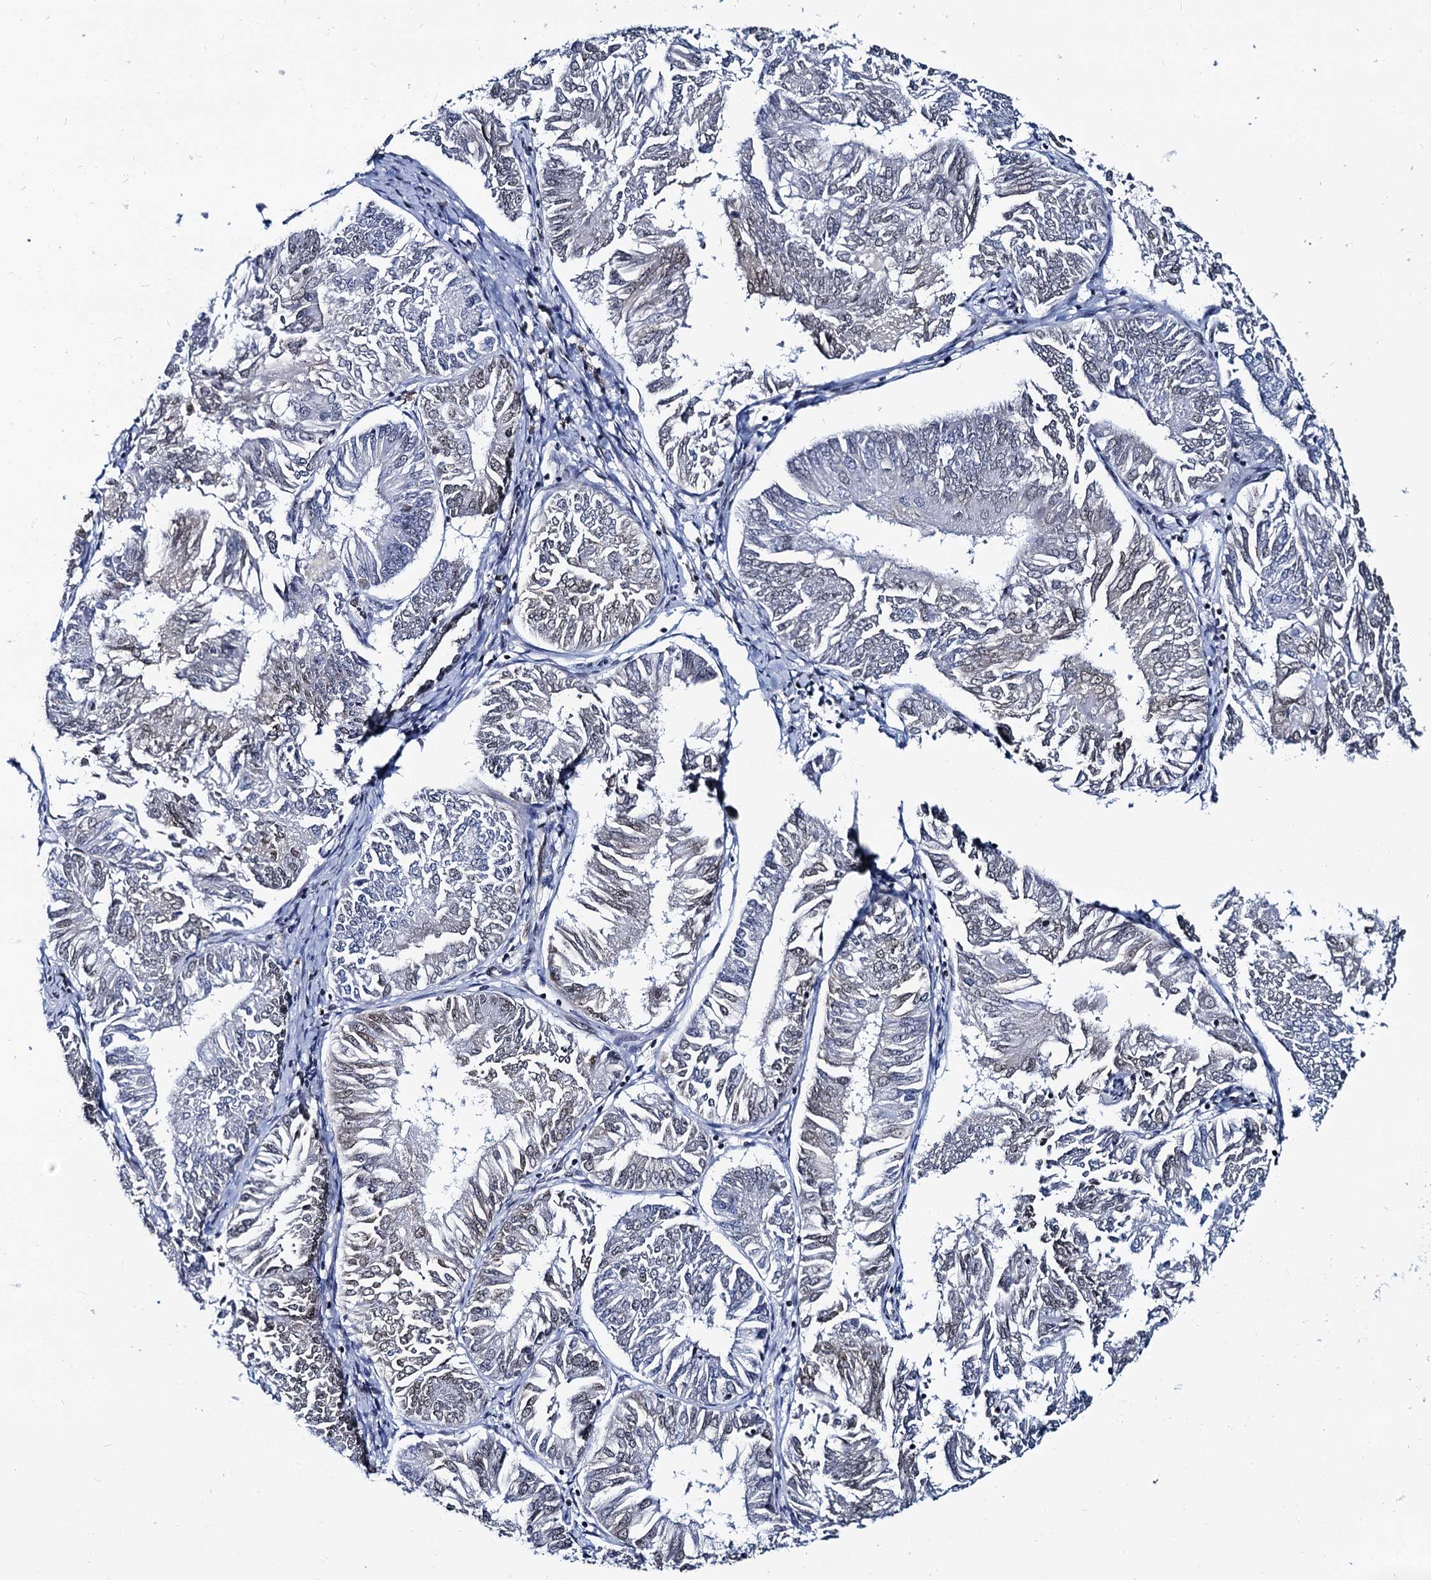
{"staining": {"intensity": "moderate", "quantity": "<25%", "location": "nuclear"}, "tissue": "endometrial cancer", "cell_type": "Tumor cells", "image_type": "cancer", "snomed": [{"axis": "morphology", "description": "Adenocarcinoma, NOS"}, {"axis": "topography", "description": "Endometrium"}], "caption": "There is low levels of moderate nuclear expression in tumor cells of endometrial cancer, as demonstrated by immunohistochemical staining (brown color).", "gene": "CMAS", "patient": {"sex": "female", "age": 58}}